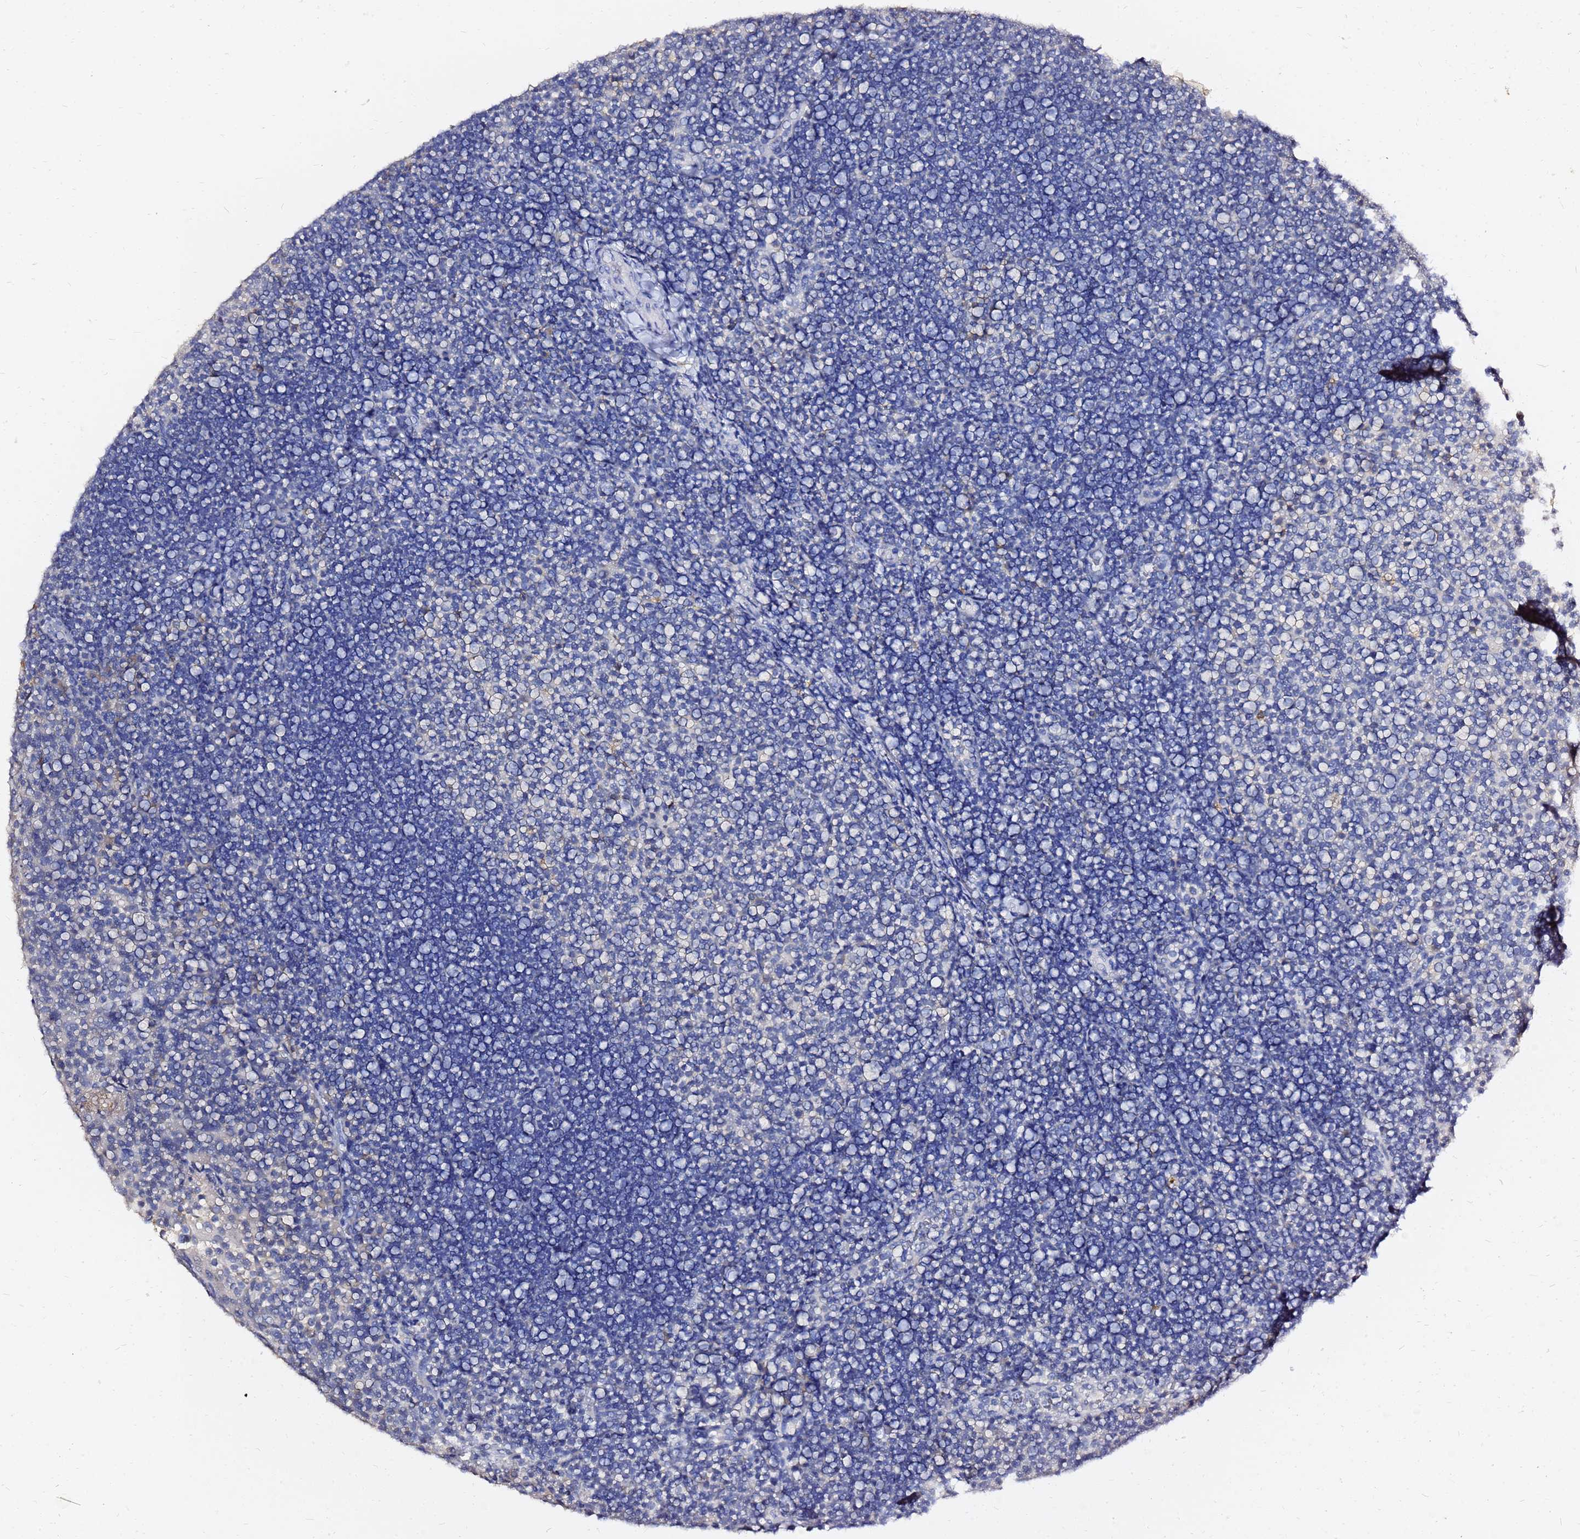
{"staining": {"intensity": "negative", "quantity": "none", "location": "none"}, "tissue": "tonsil", "cell_type": "Germinal center cells", "image_type": "normal", "snomed": [{"axis": "morphology", "description": "Normal tissue, NOS"}, {"axis": "topography", "description": "Tonsil"}], "caption": "DAB immunohistochemical staining of benign human tonsil shows no significant expression in germinal center cells.", "gene": "FAM183A", "patient": {"sex": "female", "age": 10}}